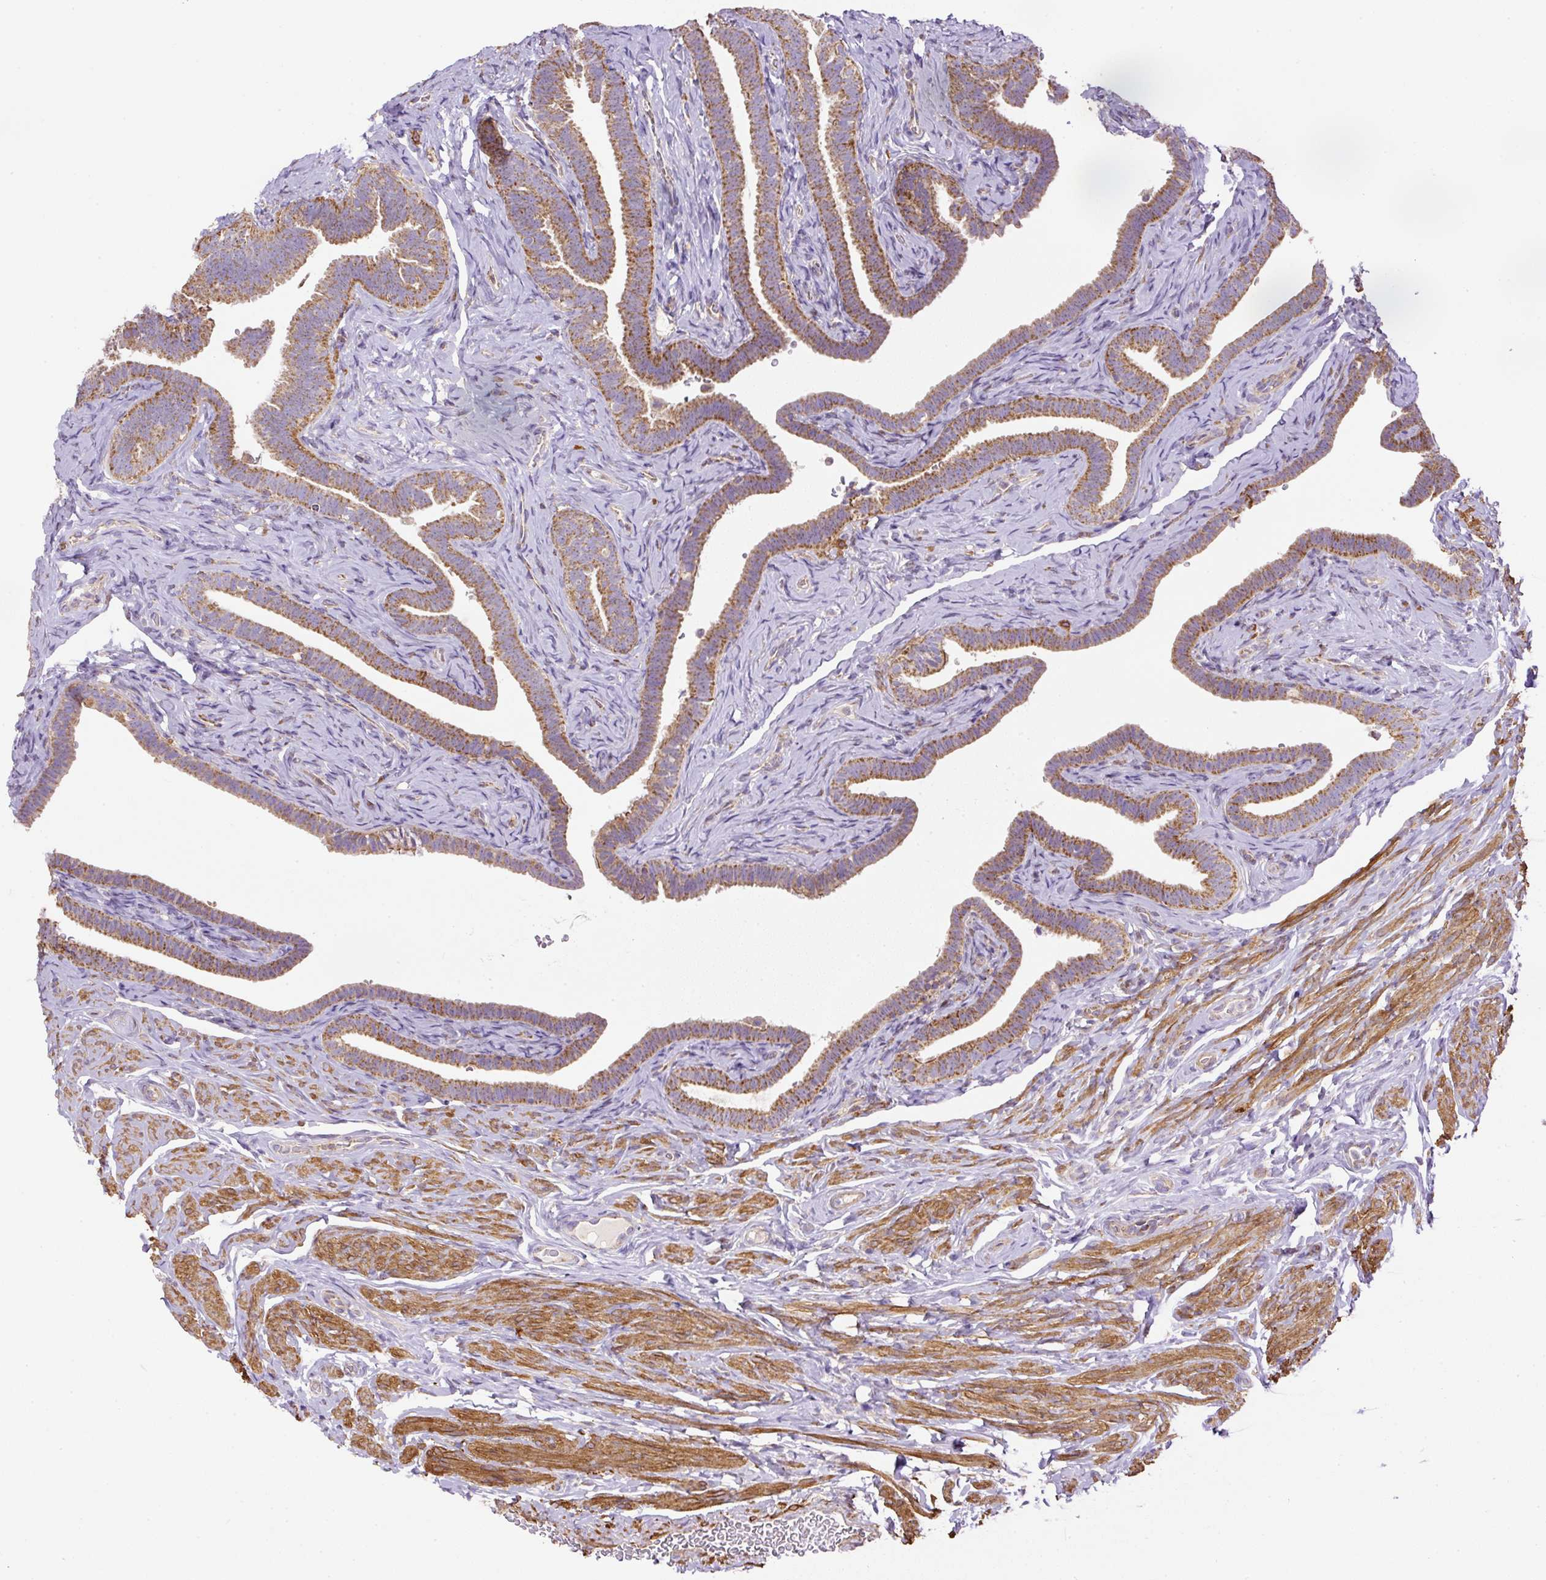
{"staining": {"intensity": "strong", "quantity": ">75%", "location": "cytoplasmic/membranous"}, "tissue": "fallopian tube", "cell_type": "Glandular cells", "image_type": "normal", "snomed": [{"axis": "morphology", "description": "Normal tissue, NOS"}, {"axis": "topography", "description": "Fallopian tube"}], "caption": "Protein expression by immunohistochemistry shows strong cytoplasmic/membranous expression in approximately >75% of glandular cells in unremarkable fallopian tube.", "gene": "NDUFAF2", "patient": {"sex": "female", "age": 69}}